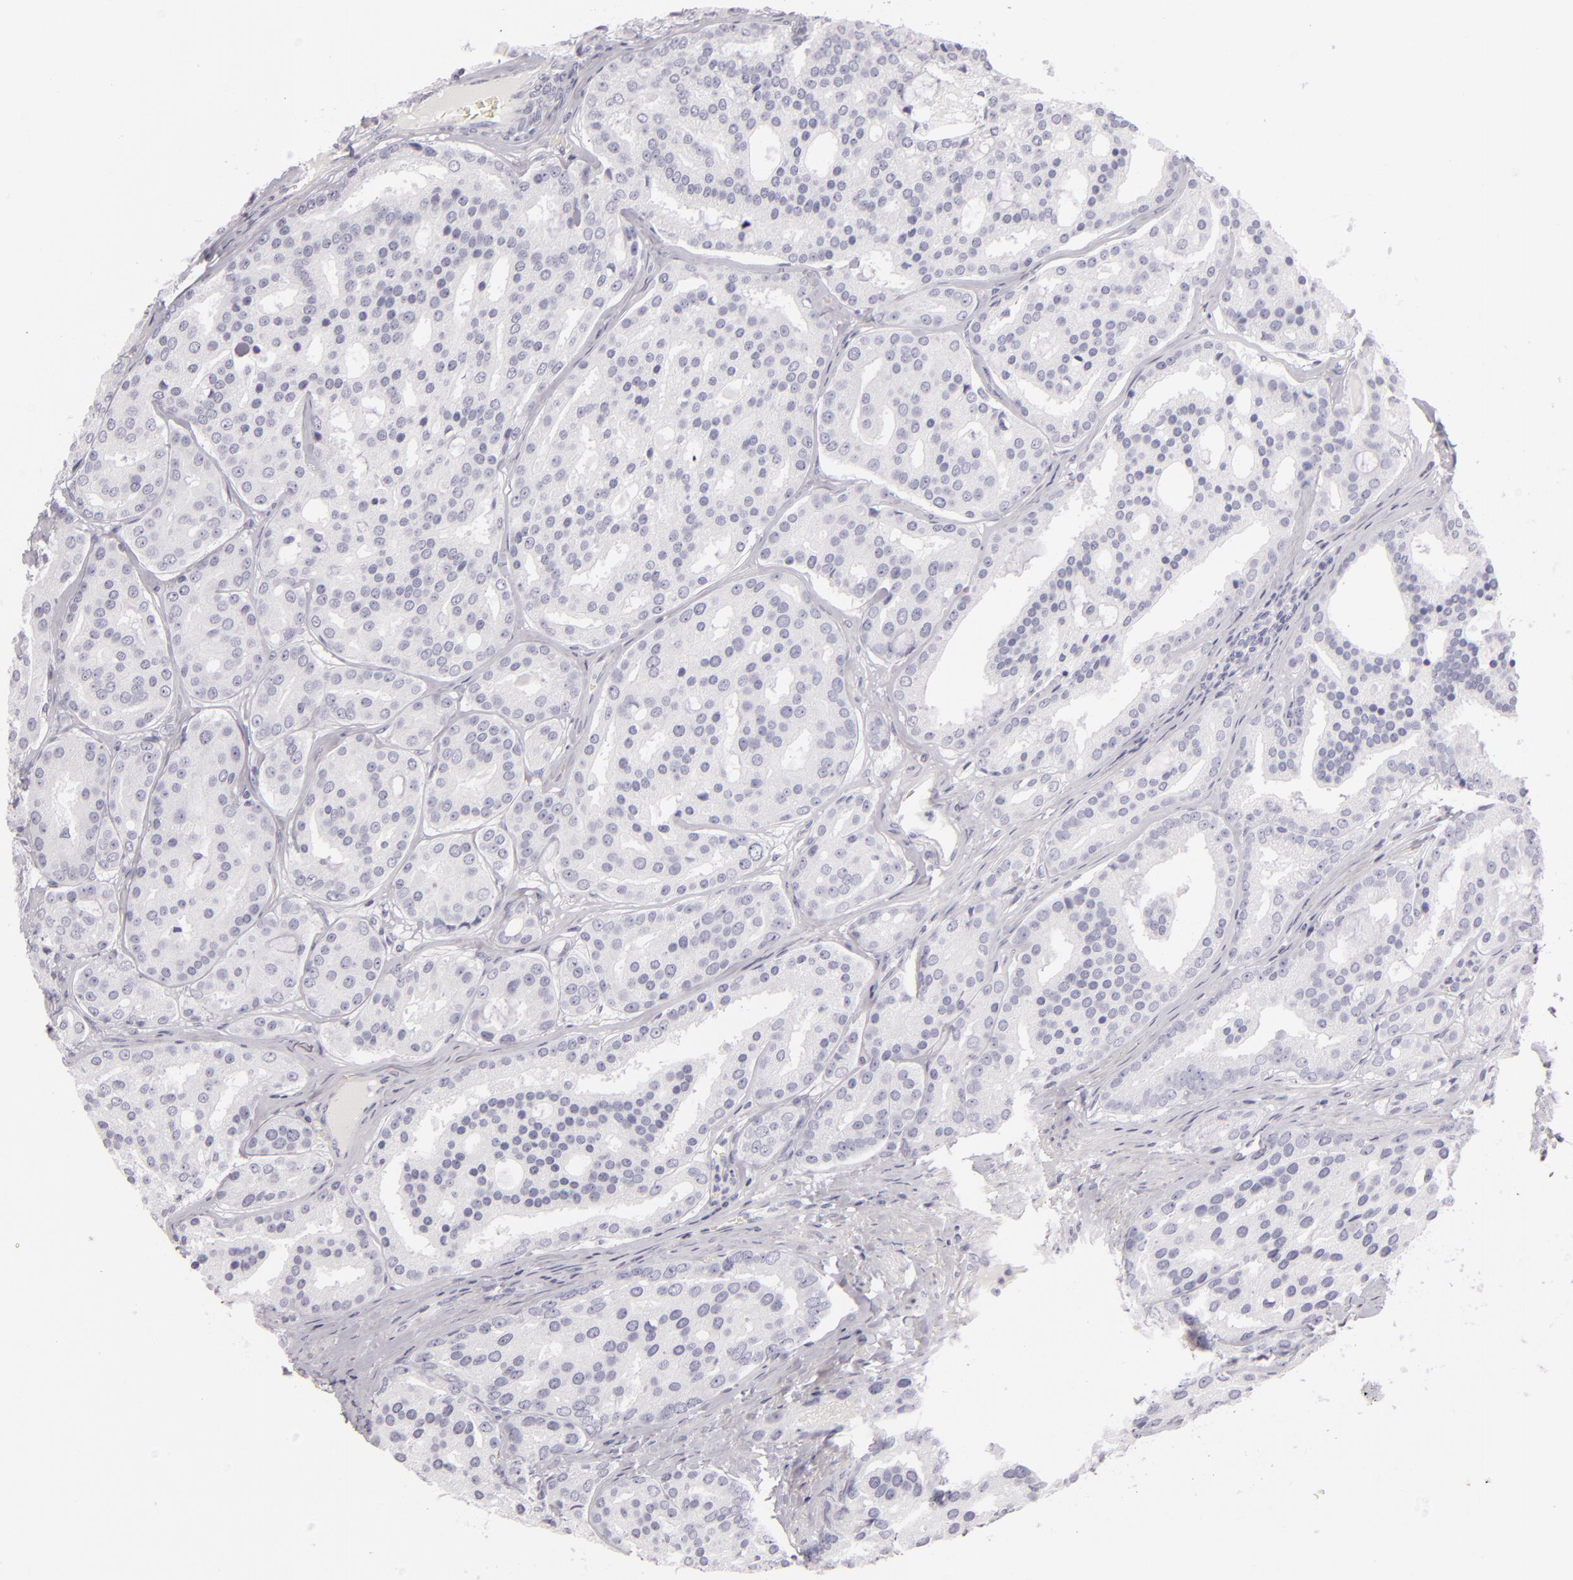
{"staining": {"intensity": "negative", "quantity": "none", "location": "none"}, "tissue": "prostate cancer", "cell_type": "Tumor cells", "image_type": "cancer", "snomed": [{"axis": "morphology", "description": "Adenocarcinoma, High grade"}, {"axis": "topography", "description": "Prostate"}], "caption": "This is a photomicrograph of immunohistochemistry staining of prostate high-grade adenocarcinoma, which shows no staining in tumor cells.", "gene": "FABP1", "patient": {"sex": "male", "age": 64}}